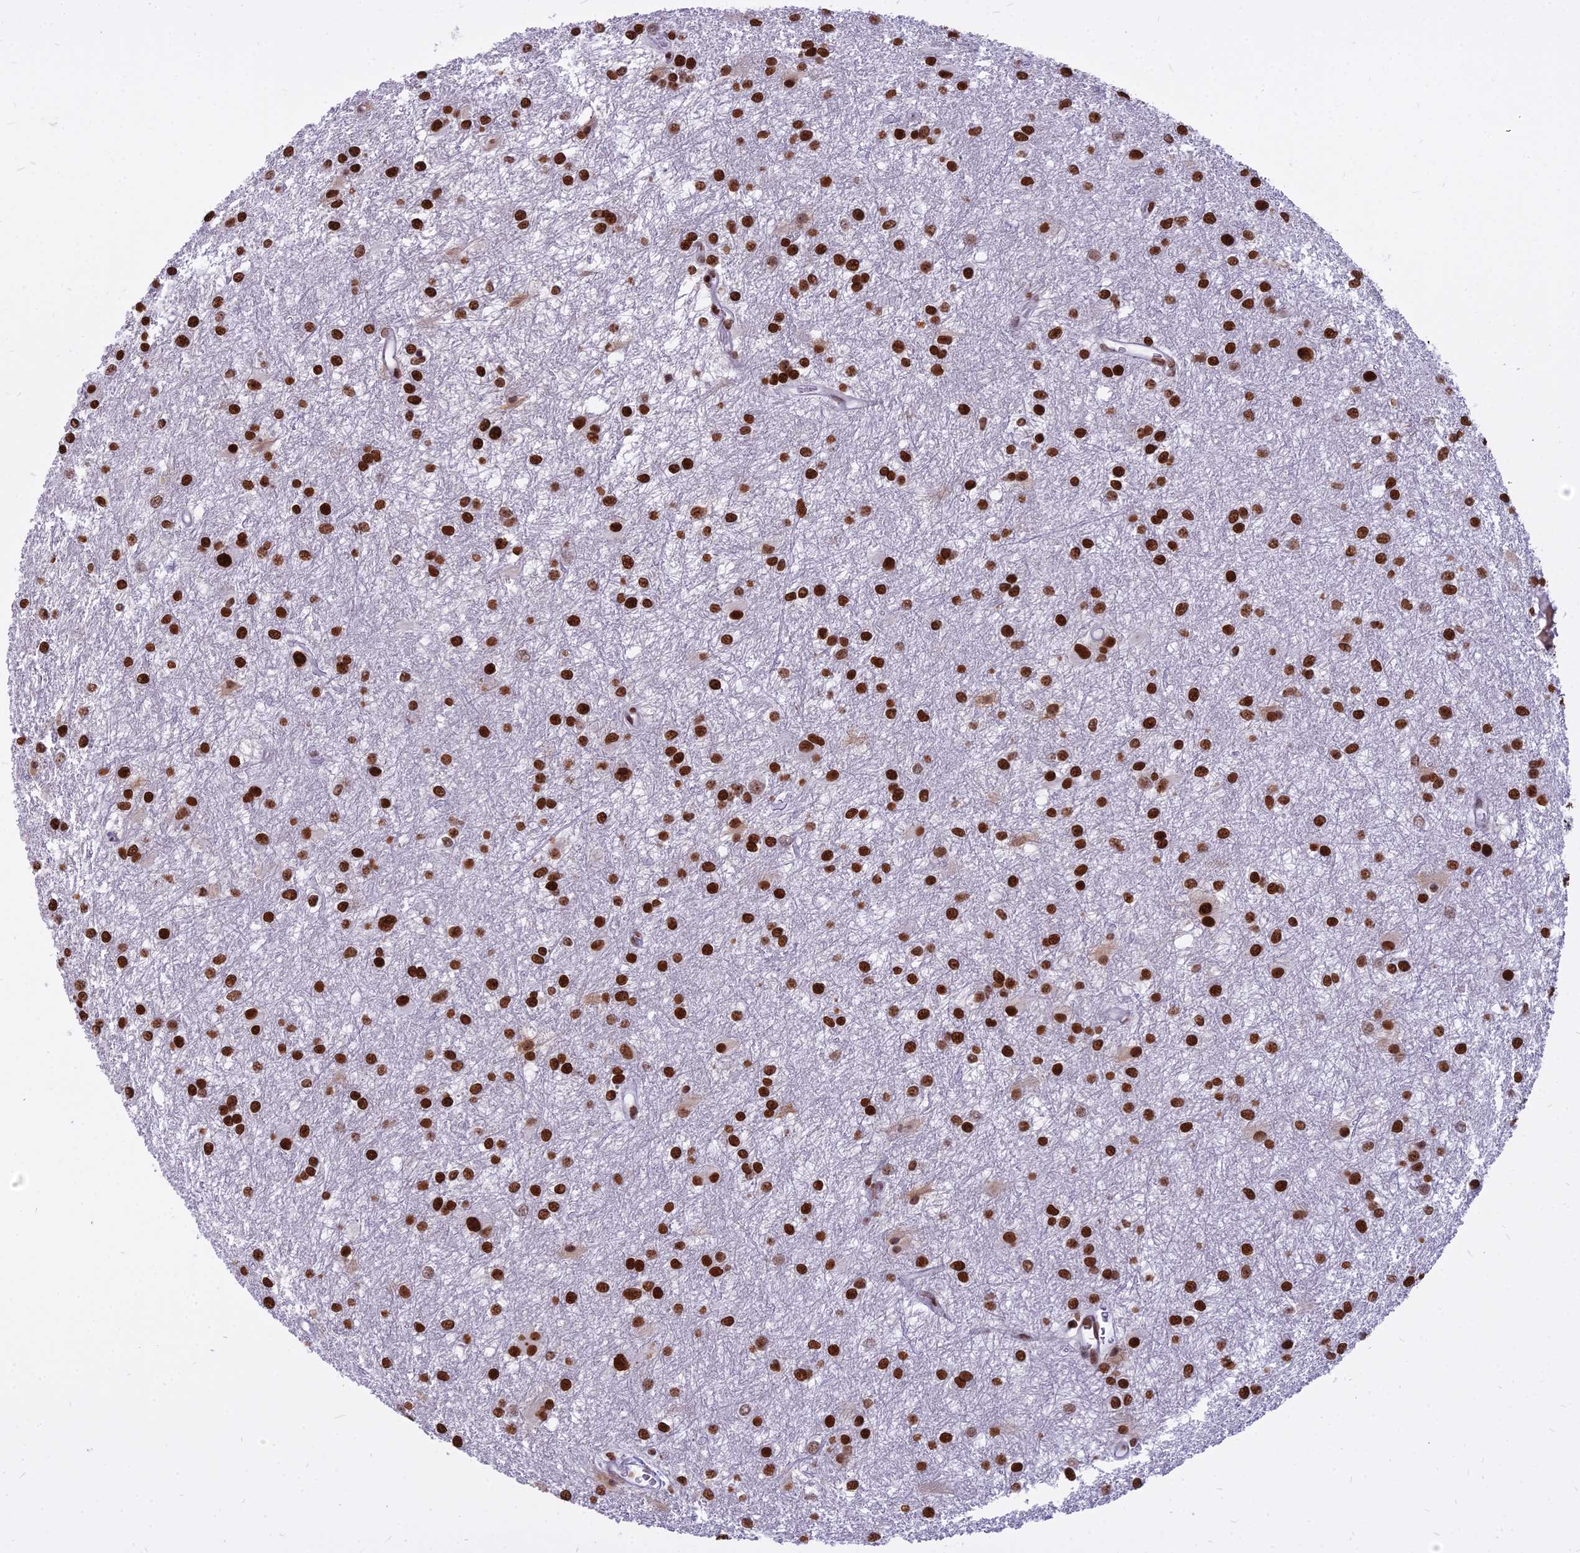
{"staining": {"intensity": "strong", "quantity": ">75%", "location": "nuclear"}, "tissue": "glioma", "cell_type": "Tumor cells", "image_type": "cancer", "snomed": [{"axis": "morphology", "description": "Glioma, malignant, High grade"}, {"axis": "topography", "description": "Brain"}], "caption": "High-grade glioma (malignant) was stained to show a protein in brown. There is high levels of strong nuclear staining in about >75% of tumor cells.", "gene": "PARP1", "patient": {"sex": "female", "age": 50}}